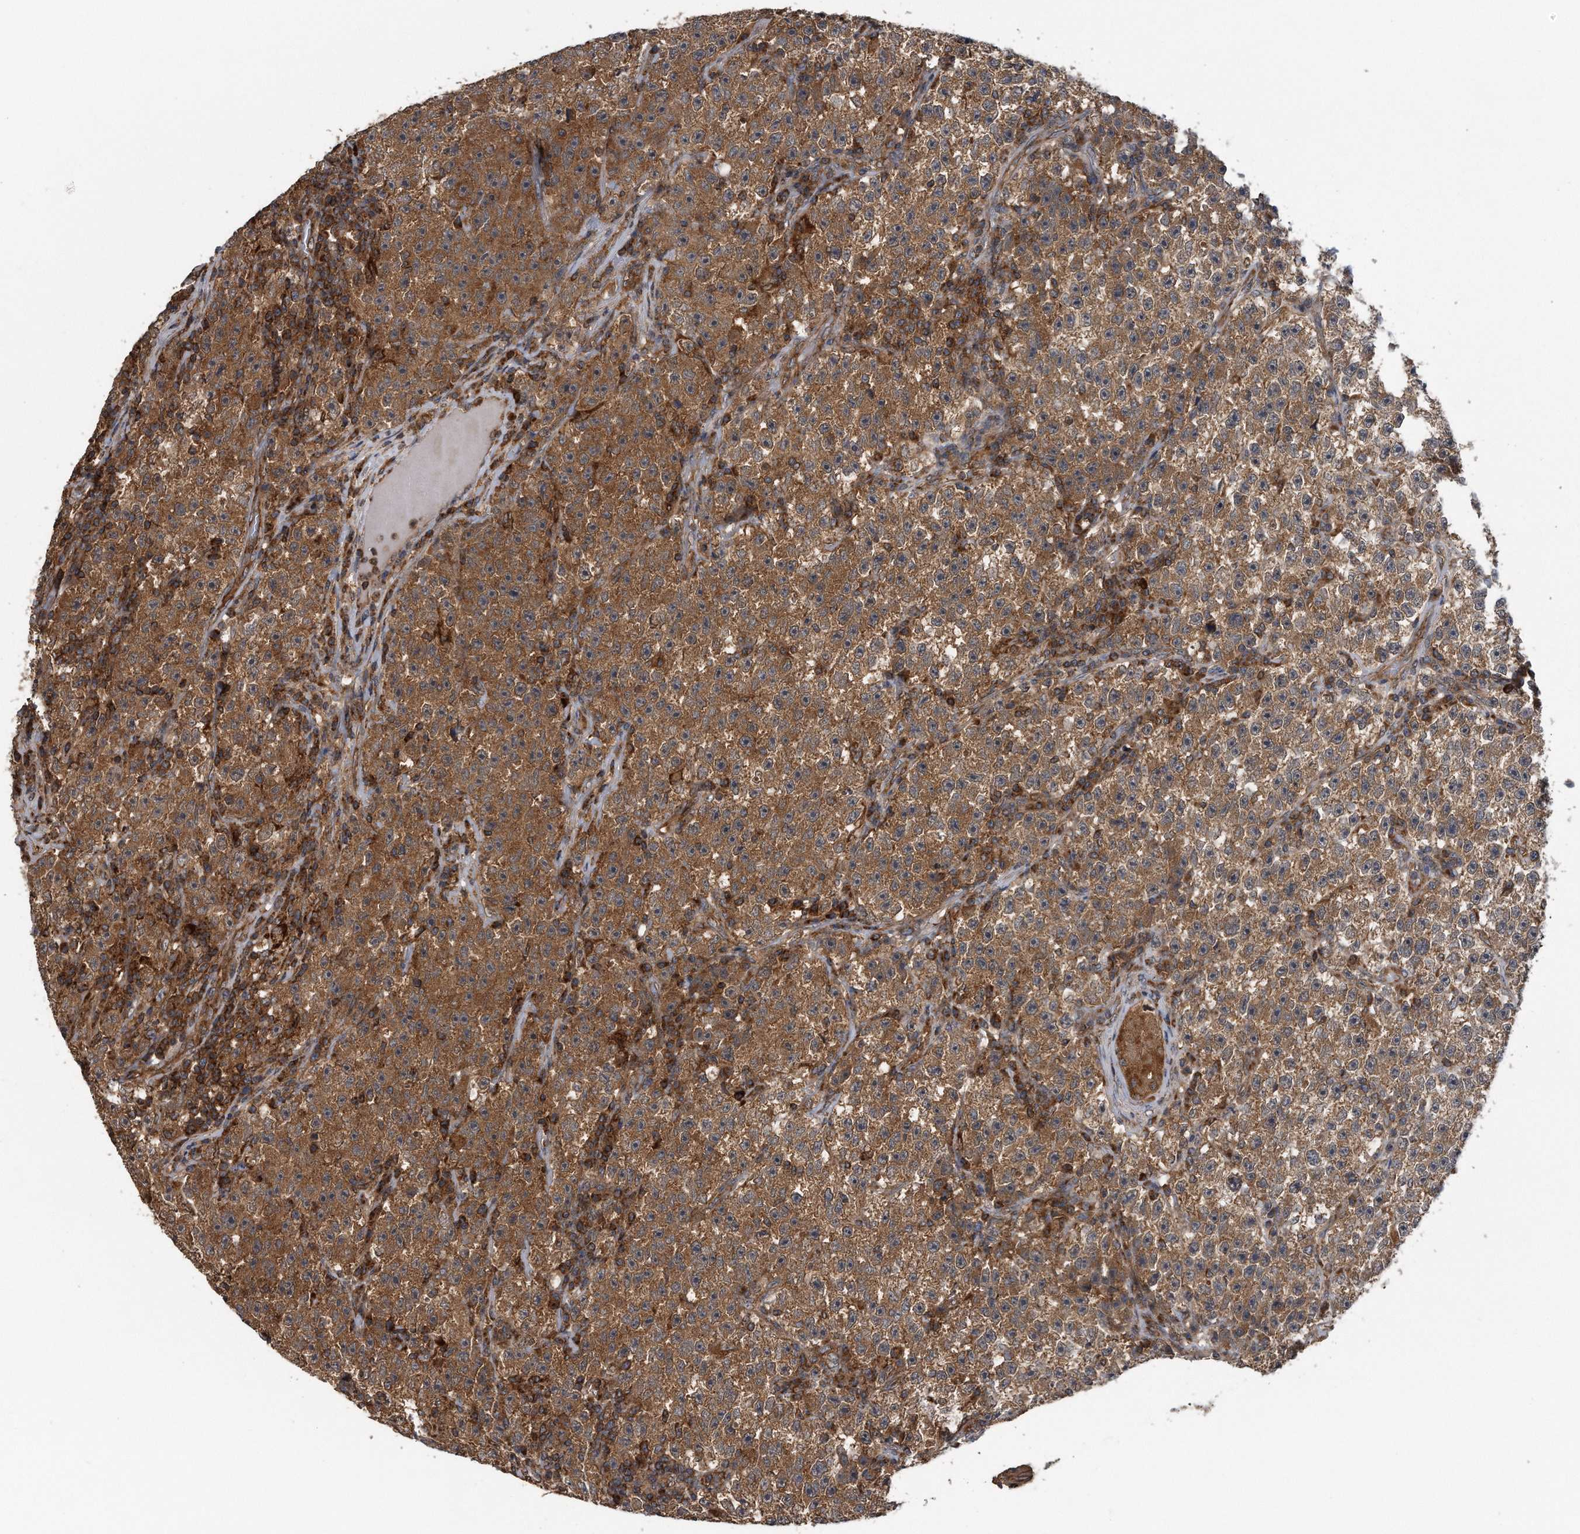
{"staining": {"intensity": "moderate", "quantity": ">75%", "location": "cytoplasmic/membranous"}, "tissue": "testis cancer", "cell_type": "Tumor cells", "image_type": "cancer", "snomed": [{"axis": "morphology", "description": "Seminoma, NOS"}, {"axis": "topography", "description": "Testis"}], "caption": "Protein staining demonstrates moderate cytoplasmic/membranous staining in about >75% of tumor cells in seminoma (testis).", "gene": "ALPK2", "patient": {"sex": "male", "age": 22}}